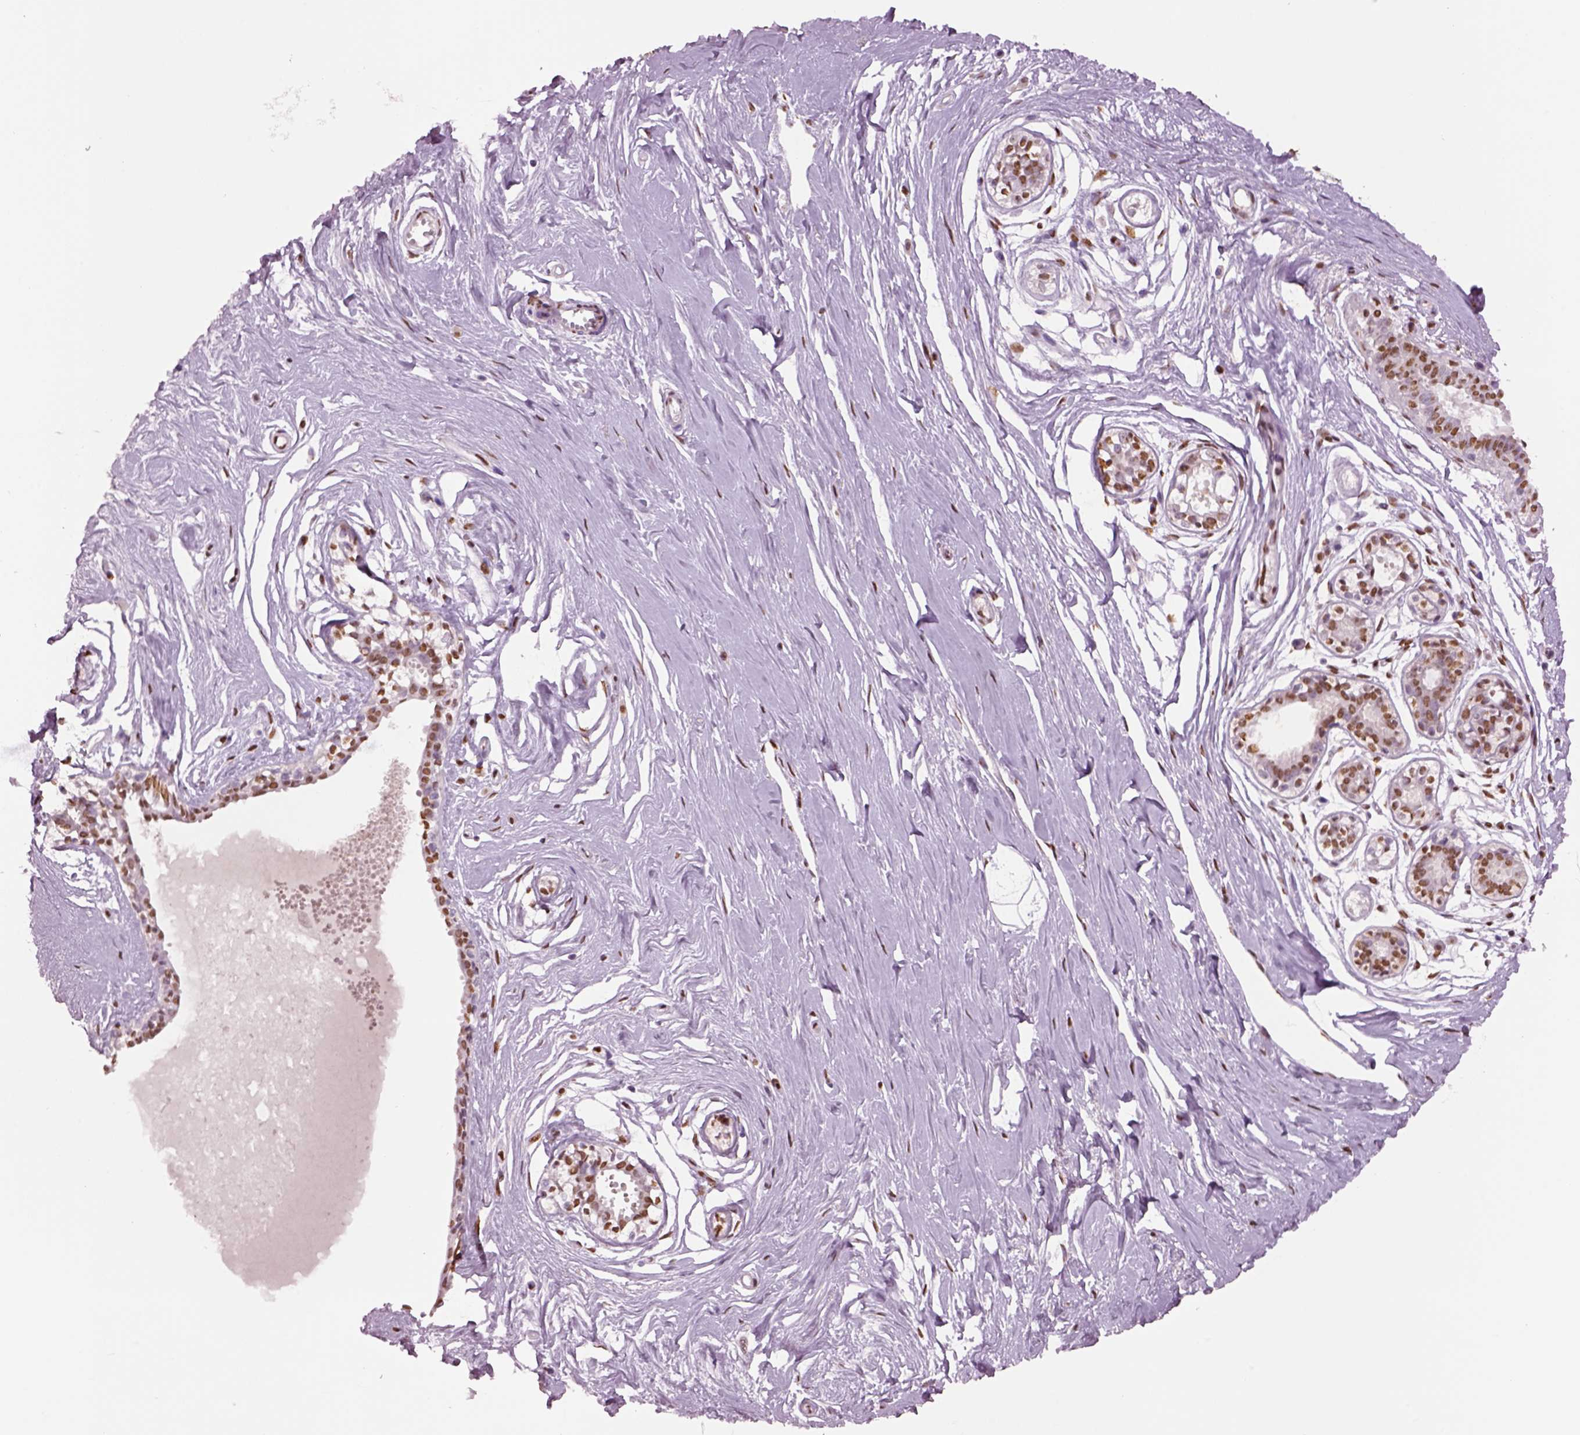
{"staining": {"intensity": "moderate", "quantity": ">75%", "location": "nuclear"}, "tissue": "breast", "cell_type": "Adipocytes", "image_type": "normal", "snomed": [{"axis": "morphology", "description": "Normal tissue, NOS"}, {"axis": "topography", "description": "Breast"}], "caption": "About >75% of adipocytes in benign human breast display moderate nuclear protein positivity as visualized by brown immunohistochemical staining.", "gene": "DDX3X", "patient": {"sex": "female", "age": 49}}